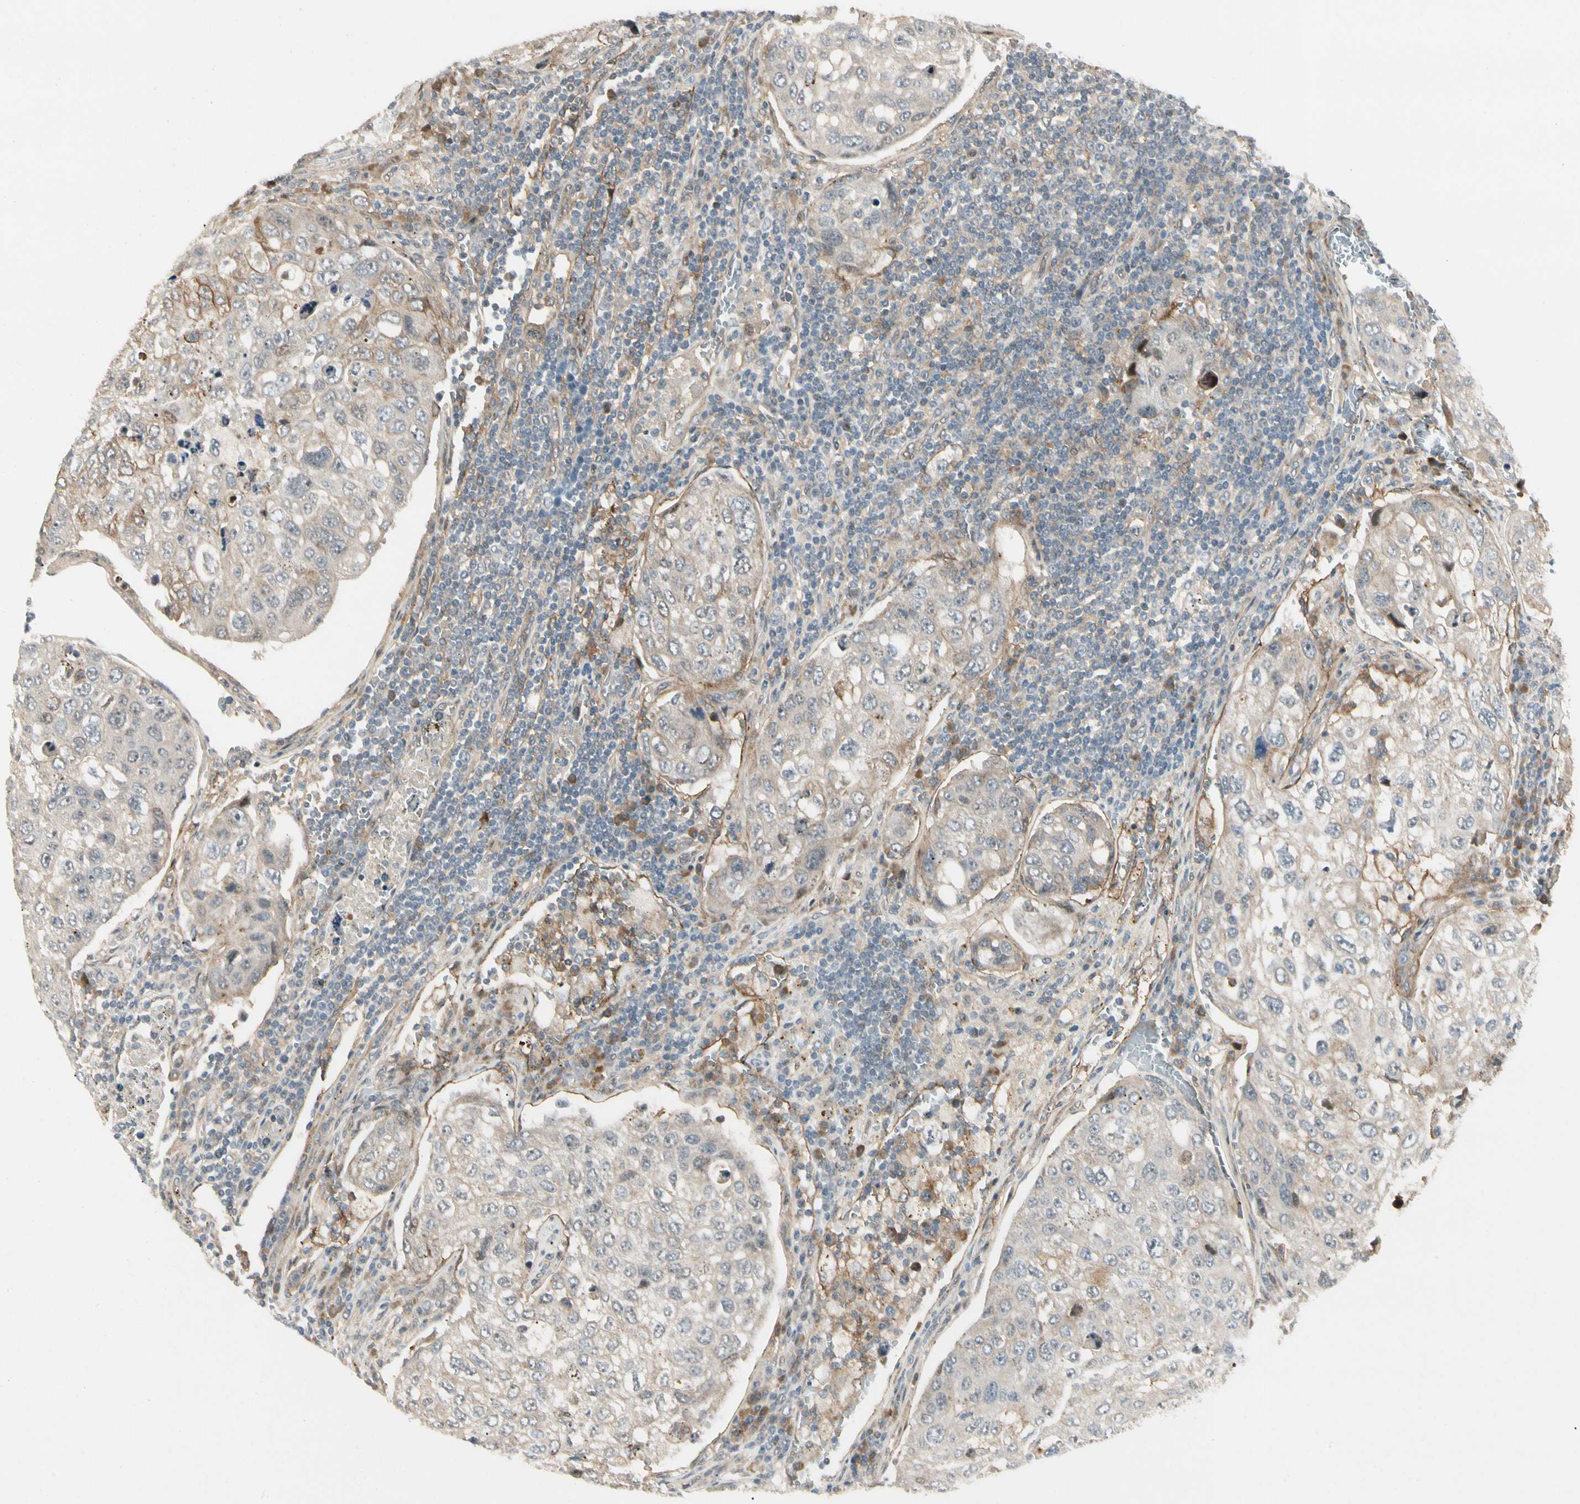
{"staining": {"intensity": "negative", "quantity": "none", "location": "none"}, "tissue": "urothelial cancer", "cell_type": "Tumor cells", "image_type": "cancer", "snomed": [{"axis": "morphology", "description": "Urothelial carcinoma, High grade"}, {"axis": "topography", "description": "Lymph node"}, {"axis": "topography", "description": "Urinary bladder"}], "caption": "Immunohistochemistry of human urothelial cancer displays no positivity in tumor cells. (DAB (3,3'-diaminobenzidine) immunohistochemistry with hematoxylin counter stain).", "gene": "FNDC3B", "patient": {"sex": "male", "age": 51}}